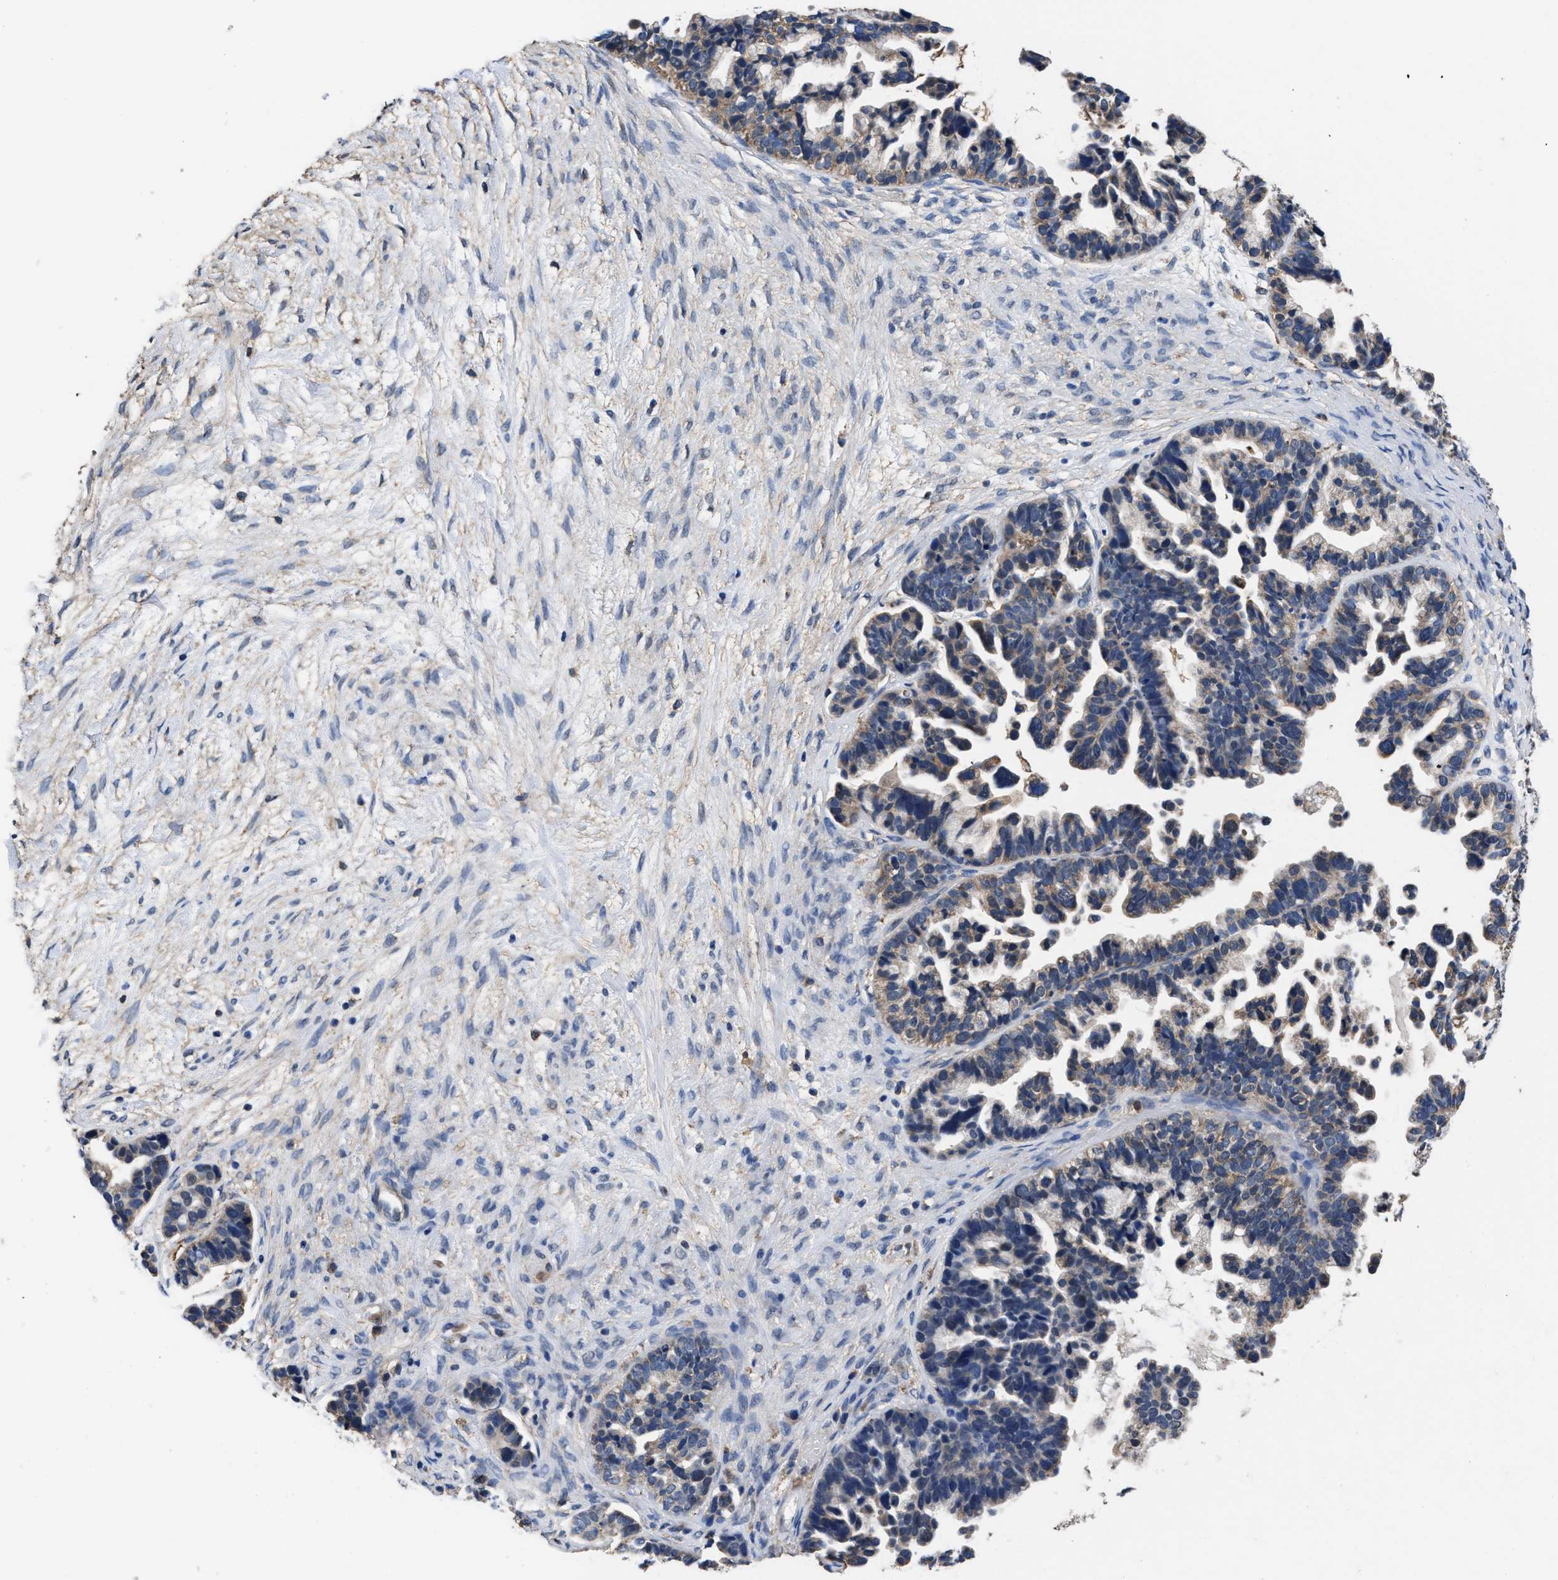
{"staining": {"intensity": "weak", "quantity": "25%-75%", "location": "cytoplasmic/membranous"}, "tissue": "ovarian cancer", "cell_type": "Tumor cells", "image_type": "cancer", "snomed": [{"axis": "morphology", "description": "Cystadenocarcinoma, serous, NOS"}, {"axis": "topography", "description": "Ovary"}], "caption": "Approximately 25%-75% of tumor cells in human ovarian cancer reveal weak cytoplasmic/membranous protein expression as visualized by brown immunohistochemical staining.", "gene": "ACLY", "patient": {"sex": "female", "age": 56}}